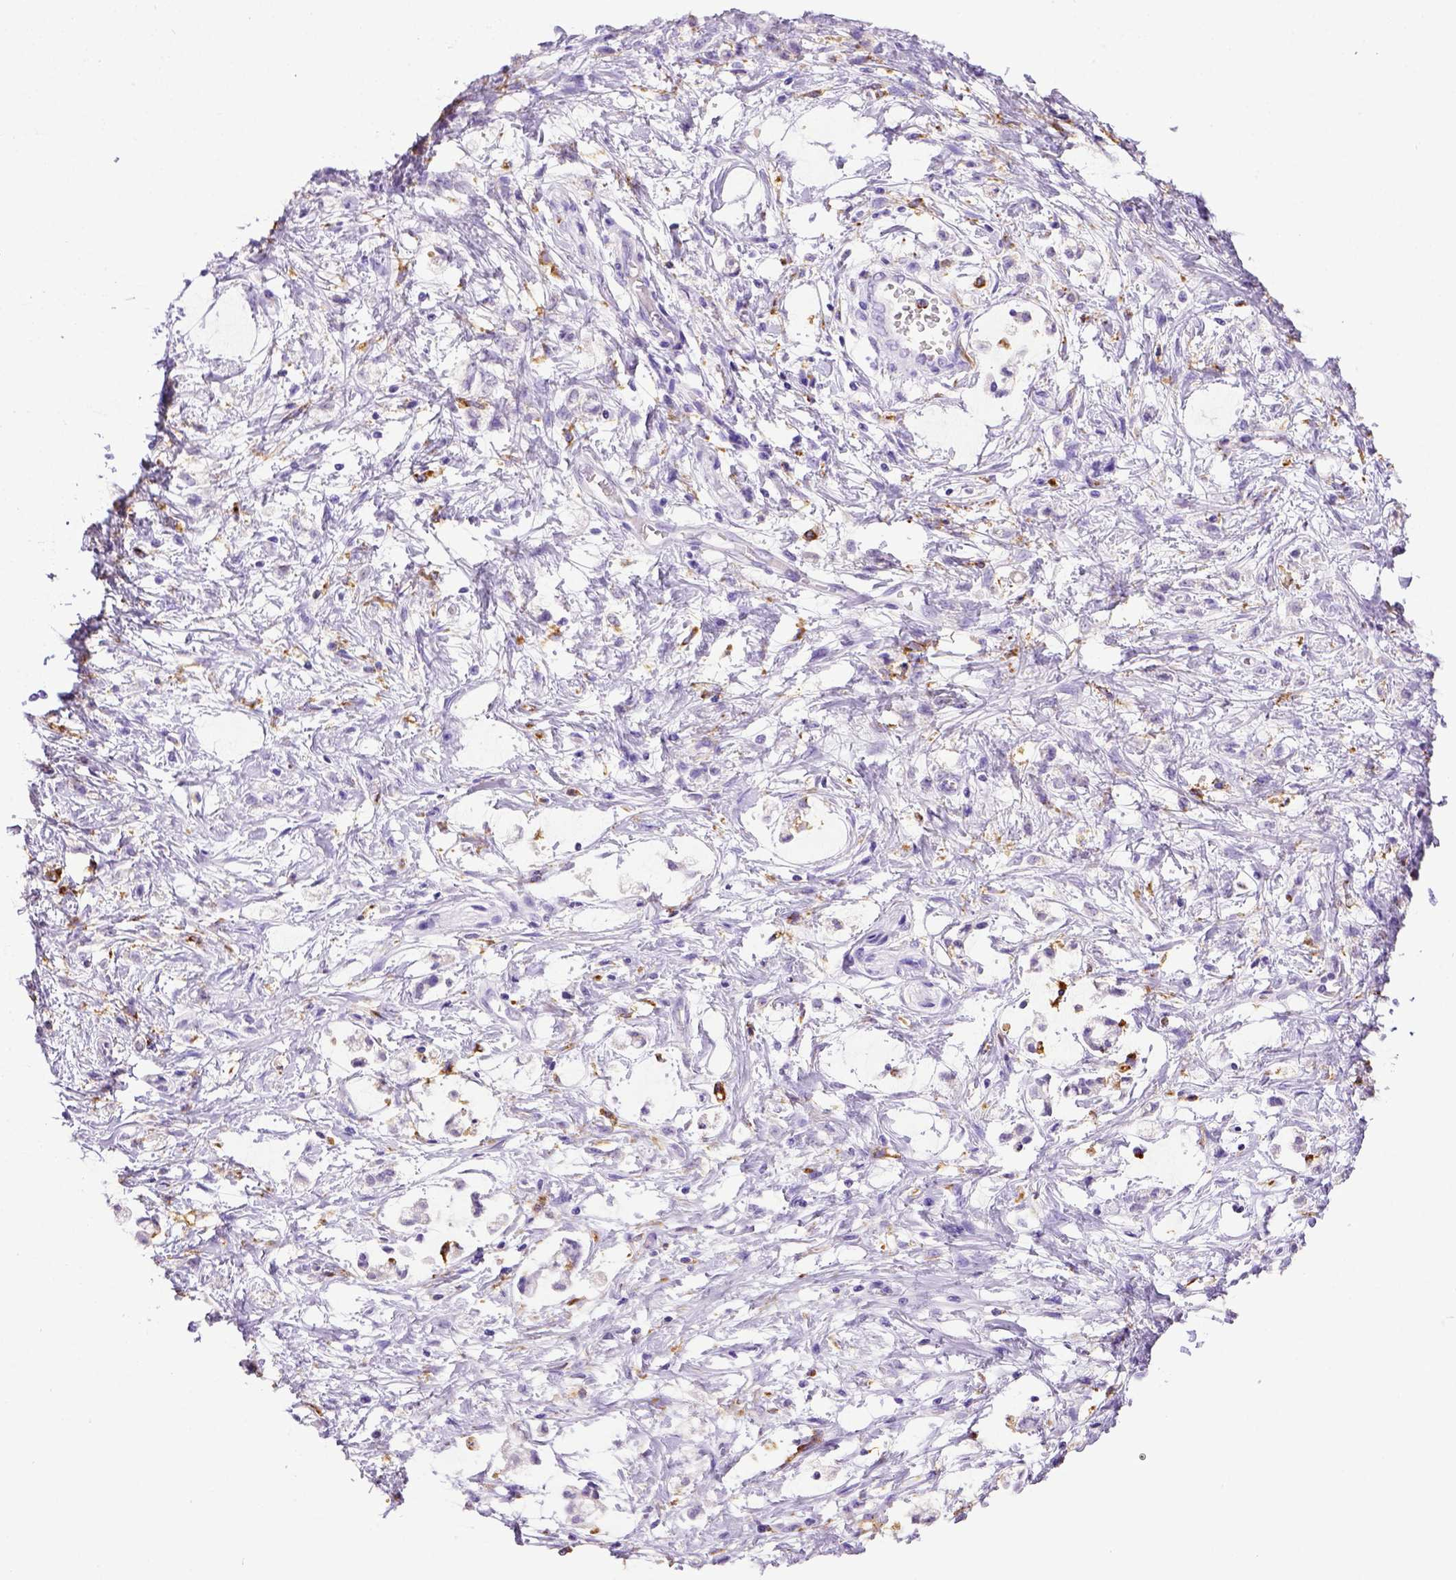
{"staining": {"intensity": "negative", "quantity": "none", "location": "none"}, "tissue": "stomach cancer", "cell_type": "Tumor cells", "image_type": "cancer", "snomed": [{"axis": "morphology", "description": "Adenocarcinoma, NOS"}, {"axis": "topography", "description": "Stomach"}], "caption": "High power microscopy image of an IHC histopathology image of stomach cancer, revealing no significant staining in tumor cells.", "gene": "CD68", "patient": {"sex": "female", "age": 60}}